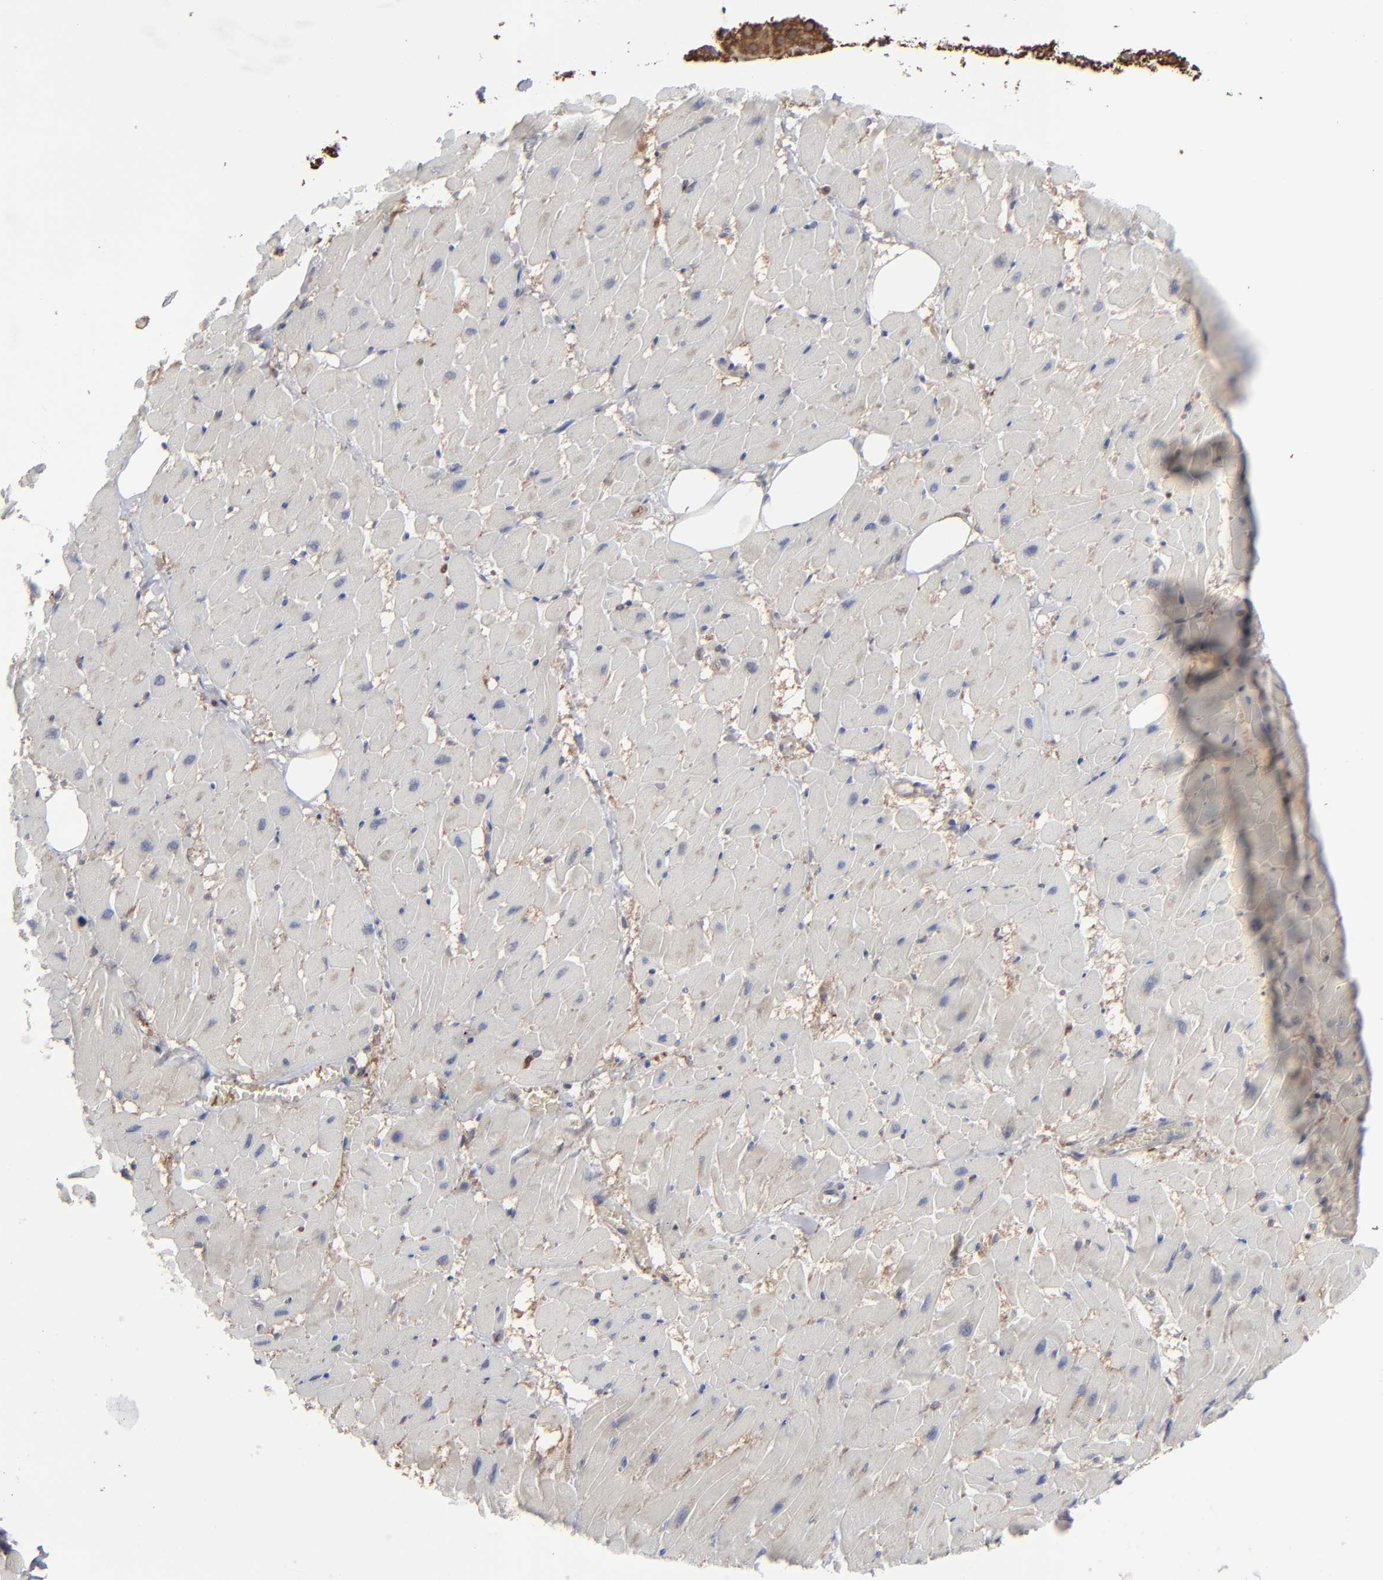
{"staining": {"intensity": "negative", "quantity": "none", "location": "none"}, "tissue": "heart muscle", "cell_type": "Cardiomyocytes", "image_type": "normal", "snomed": [{"axis": "morphology", "description": "Normal tissue, NOS"}, {"axis": "topography", "description": "Heart"}], "caption": "A photomicrograph of human heart muscle is negative for staining in cardiomyocytes.", "gene": "NME1", "patient": {"sex": "female", "age": 19}}